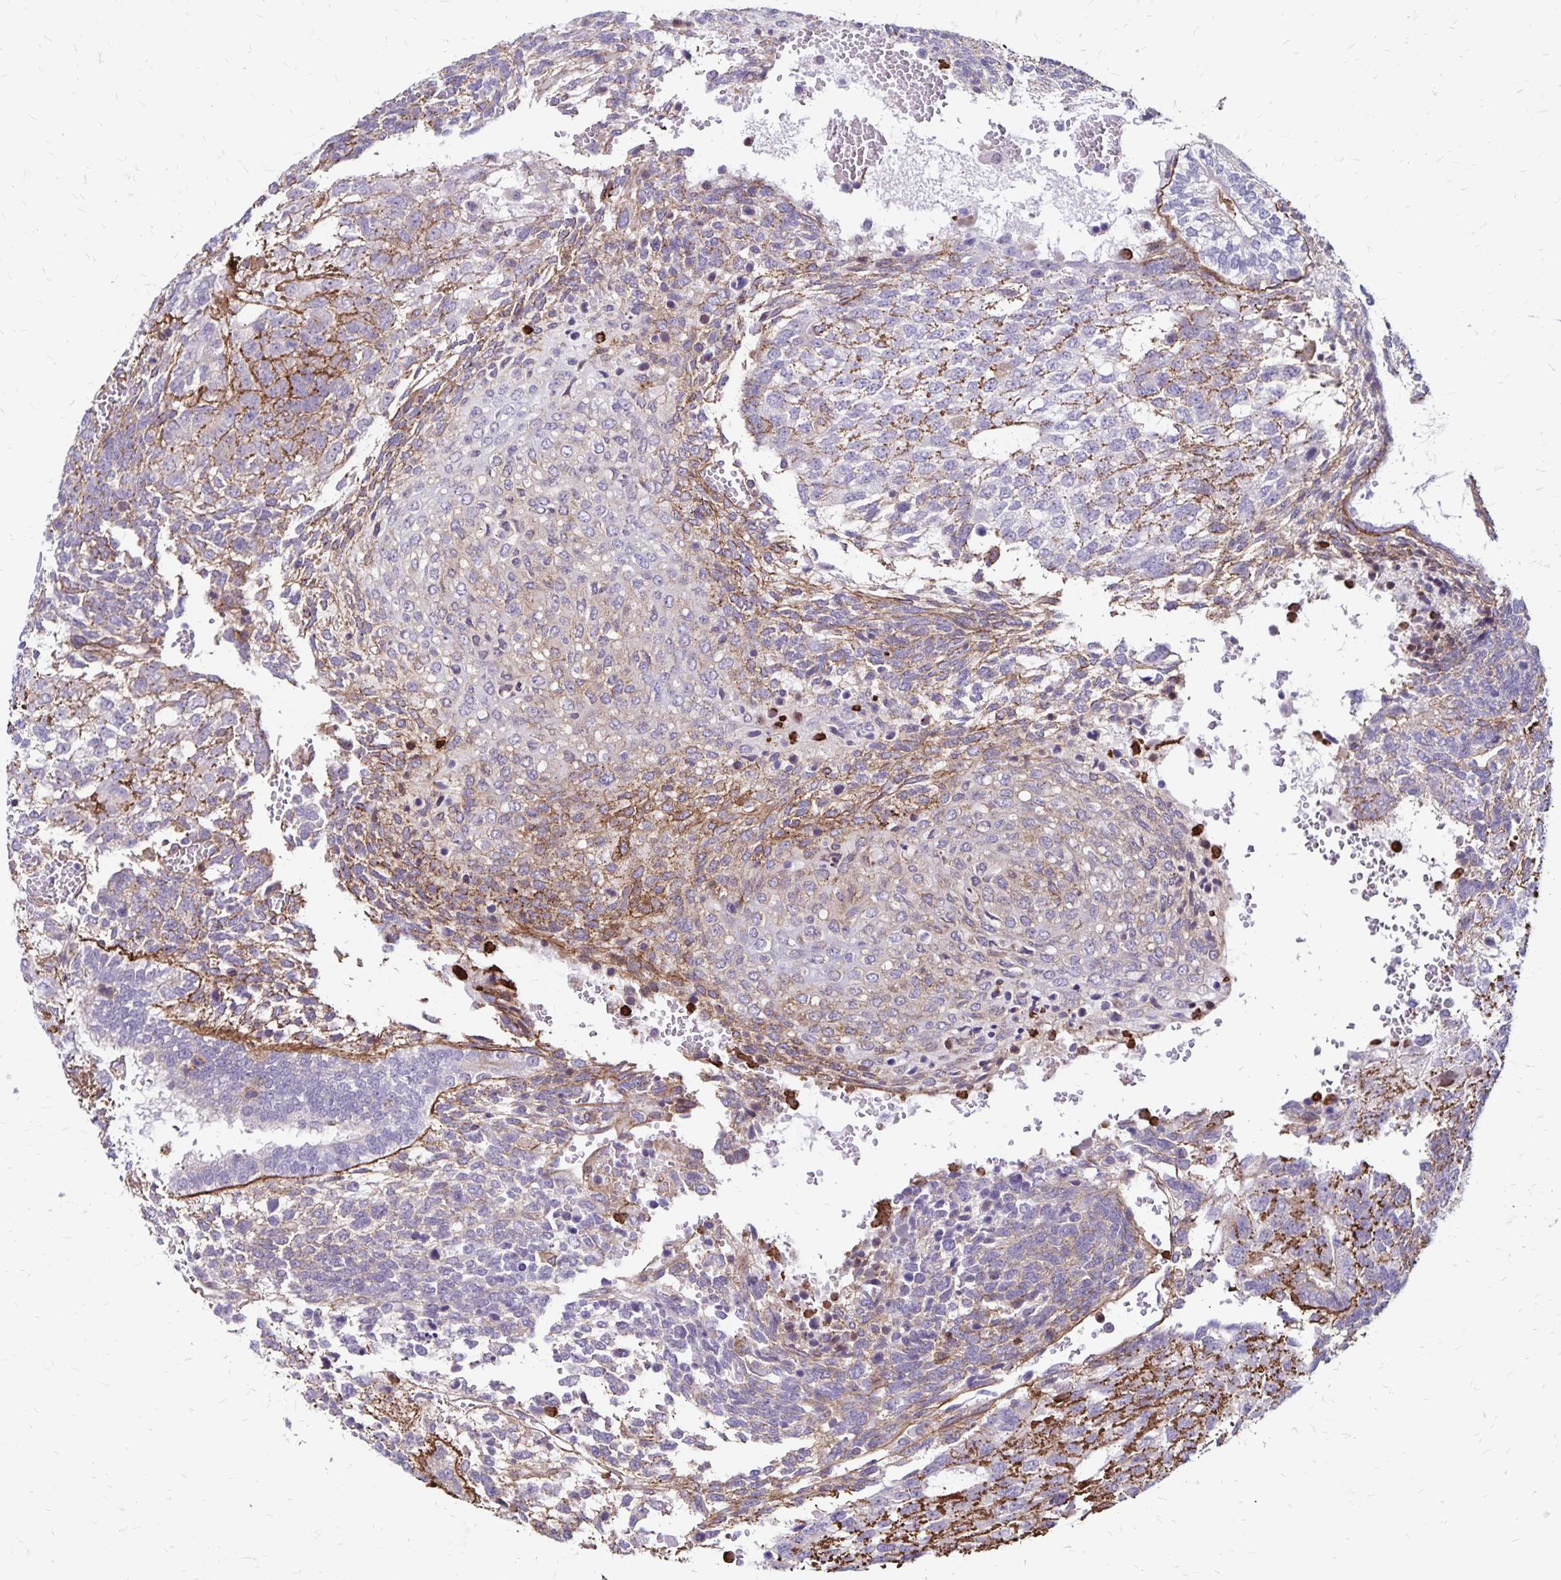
{"staining": {"intensity": "moderate", "quantity": "<25%", "location": "cytoplasmic/membranous"}, "tissue": "testis cancer", "cell_type": "Tumor cells", "image_type": "cancer", "snomed": [{"axis": "morphology", "description": "Normal tissue, NOS"}, {"axis": "morphology", "description": "Carcinoma, Embryonal, NOS"}, {"axis": "topography", "description": "Testis"}, {"axis": "topography", "description": "Epididymis"}], "caption": "A high-resolution photomicrograph shows immunohistochemistry (IHC) staining of embryonal carcinoma (testis), which demonstrates moderate cytoplasmic/membranous positivity in about <25% of tumor cells.", "gene": "TNS3", "patient": {"sex": "male", "age": 23}}